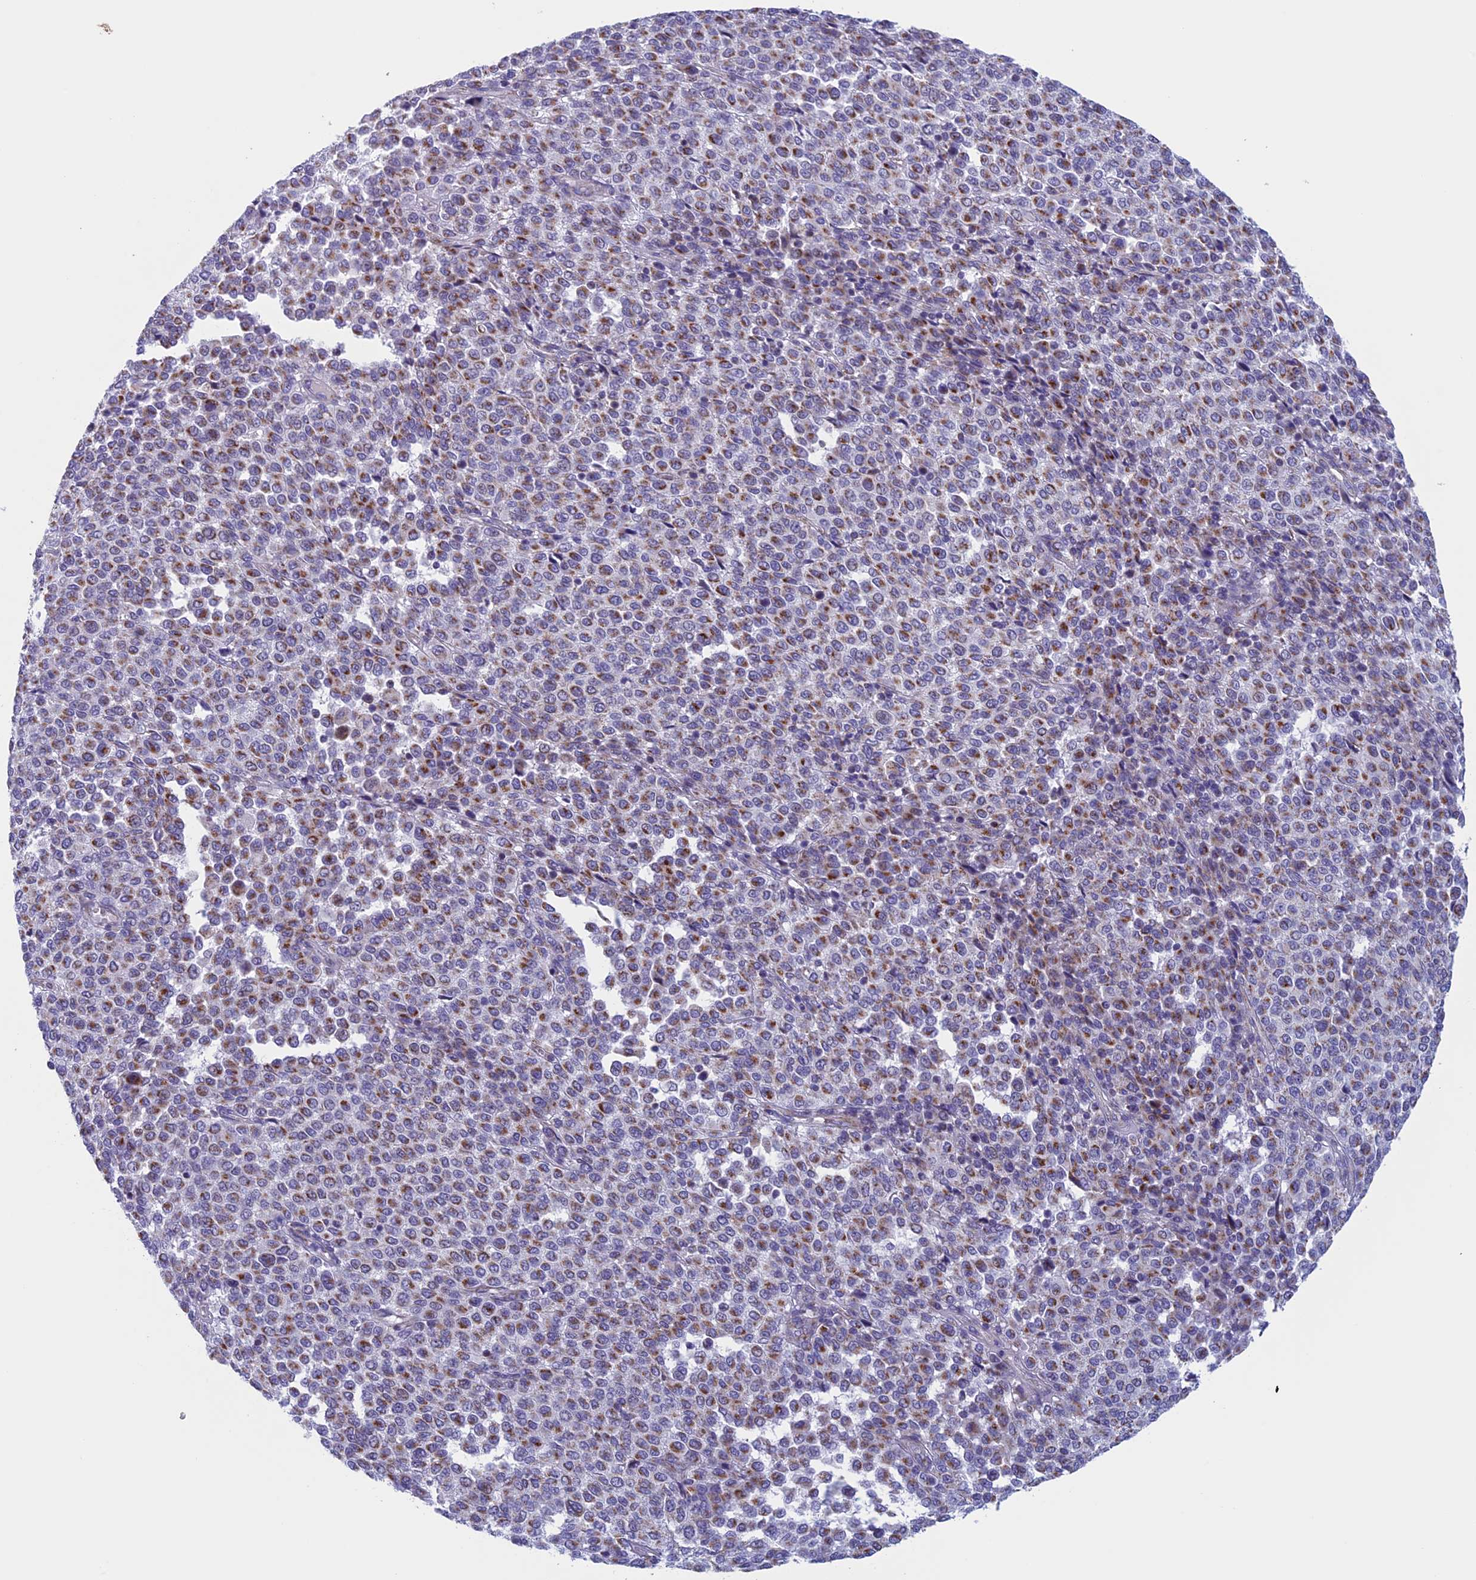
{"staining": {"intensity": "moderate", "quantity": "25%-75%", "location": "cytoplasmic/membranous"}, "tissue": "melanoma", "cell_type": "Tumor cells", "image_type": "cancer", "snomed": [{"axis": "morphology", "description": "Malignant melanoma, Metastatic site"}, {"axis": "topography", "description": "Pancreas"}], "caption": "Moderate cytoplasmic/membranous protein staining is present in about 25%-75% of tumor cells in malignant melanoma (metastatic site).", "gene": "NDUFB9", "patient": {"sex": "female", "age": 30}}